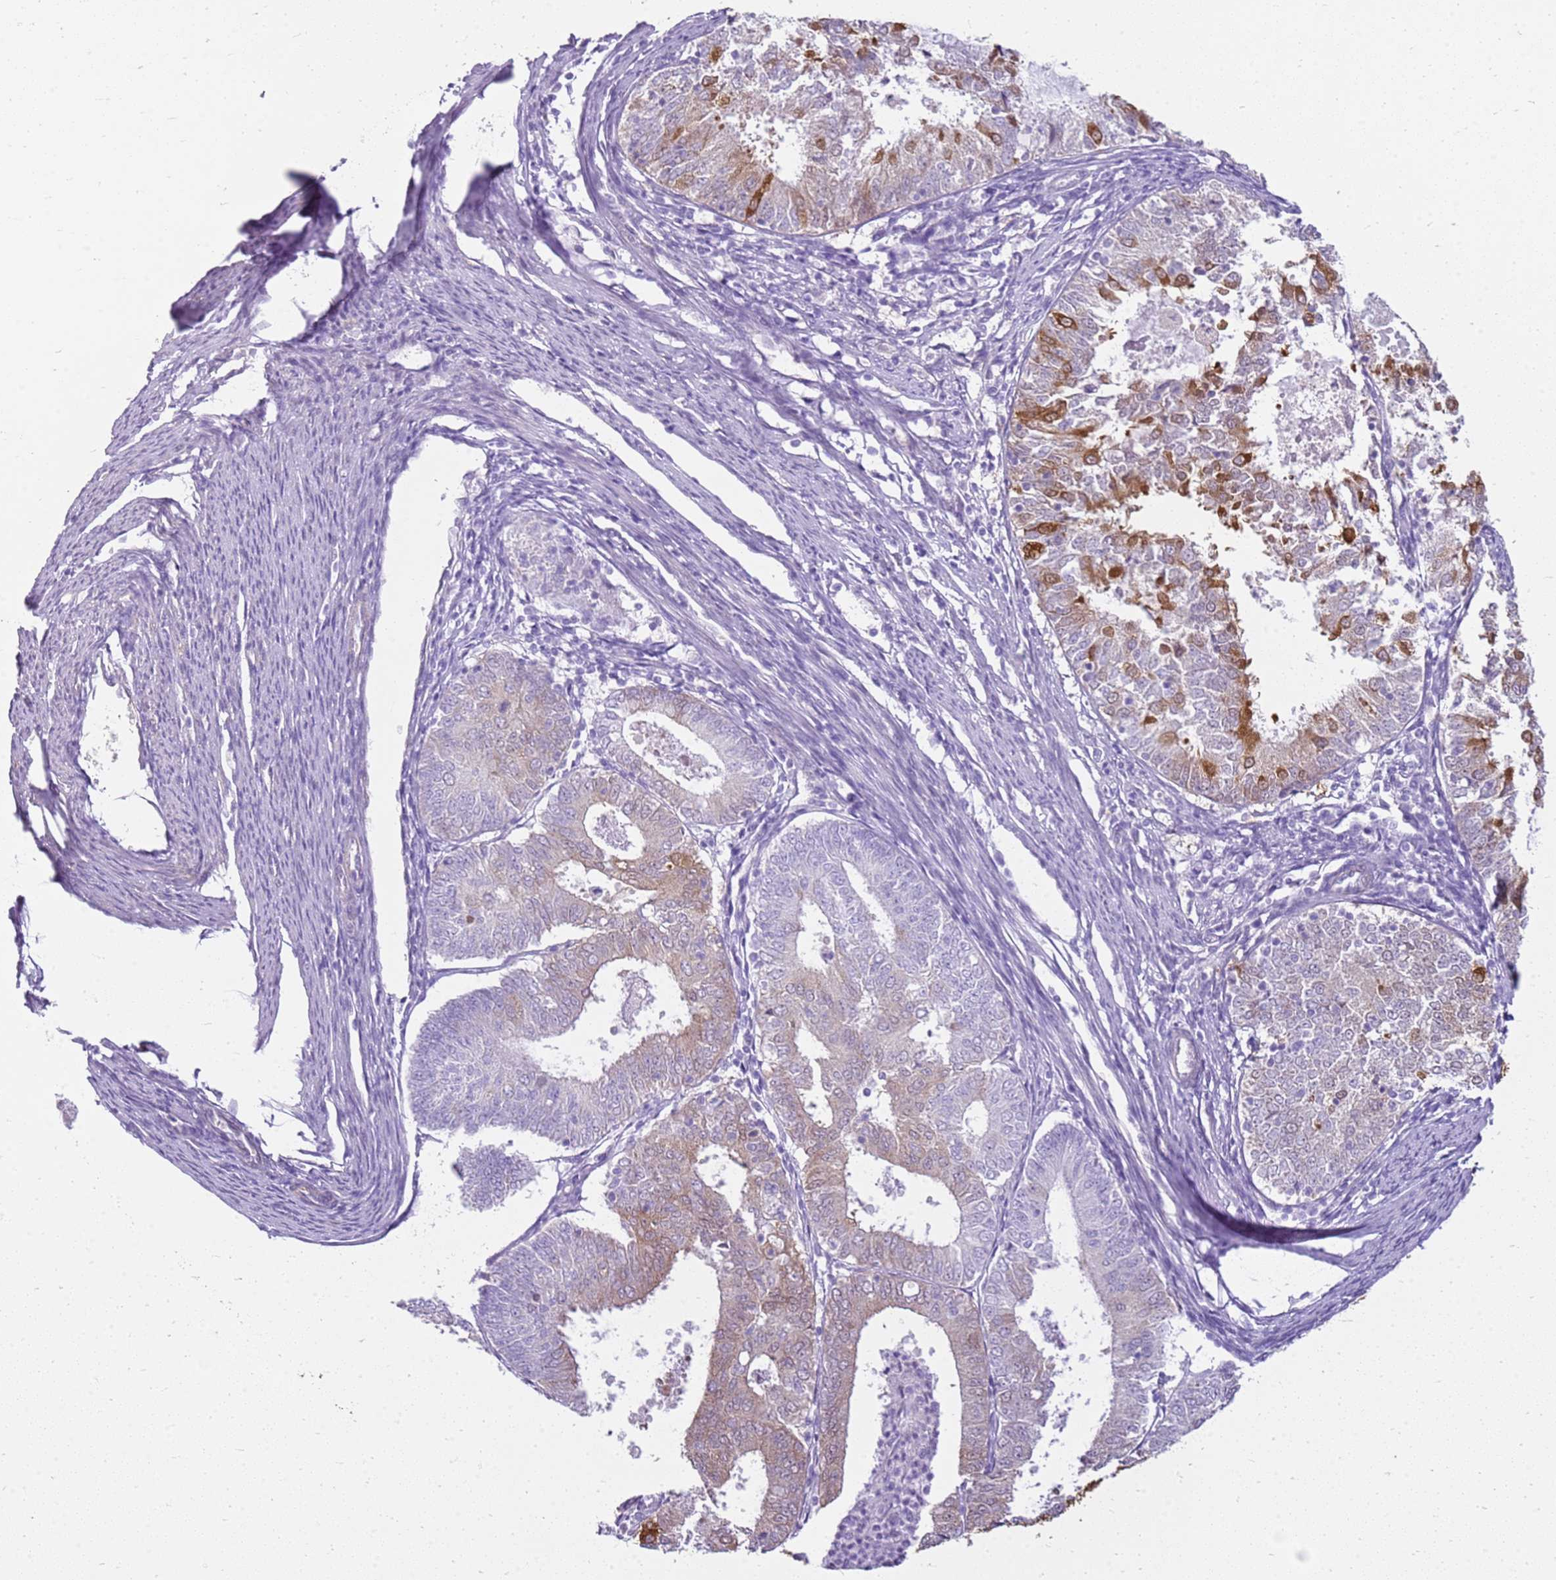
{"staining": {"intensity": "moderate", "quantity": "<25%", "location": "cytoplasmic/membranous"}, "tissue": "endometrial cancer", "cell_type": "Tumor cells", "image_type": "cancer", "snomed": [{"axis": "morphology", "description": "Adenocarcinoma, NOS"}, {"axis": "topography", "description": "Endometrium"}], "caption": "IHC image of human endometrial adenocarcinoma stained for a protein (brown), which demonstrates low levels of moderate cytoplasmic/membranous expression in approximately <25% of tumor cells.", "gene": "HSPB1", "patient": {"sex": "female", "age": 57}}